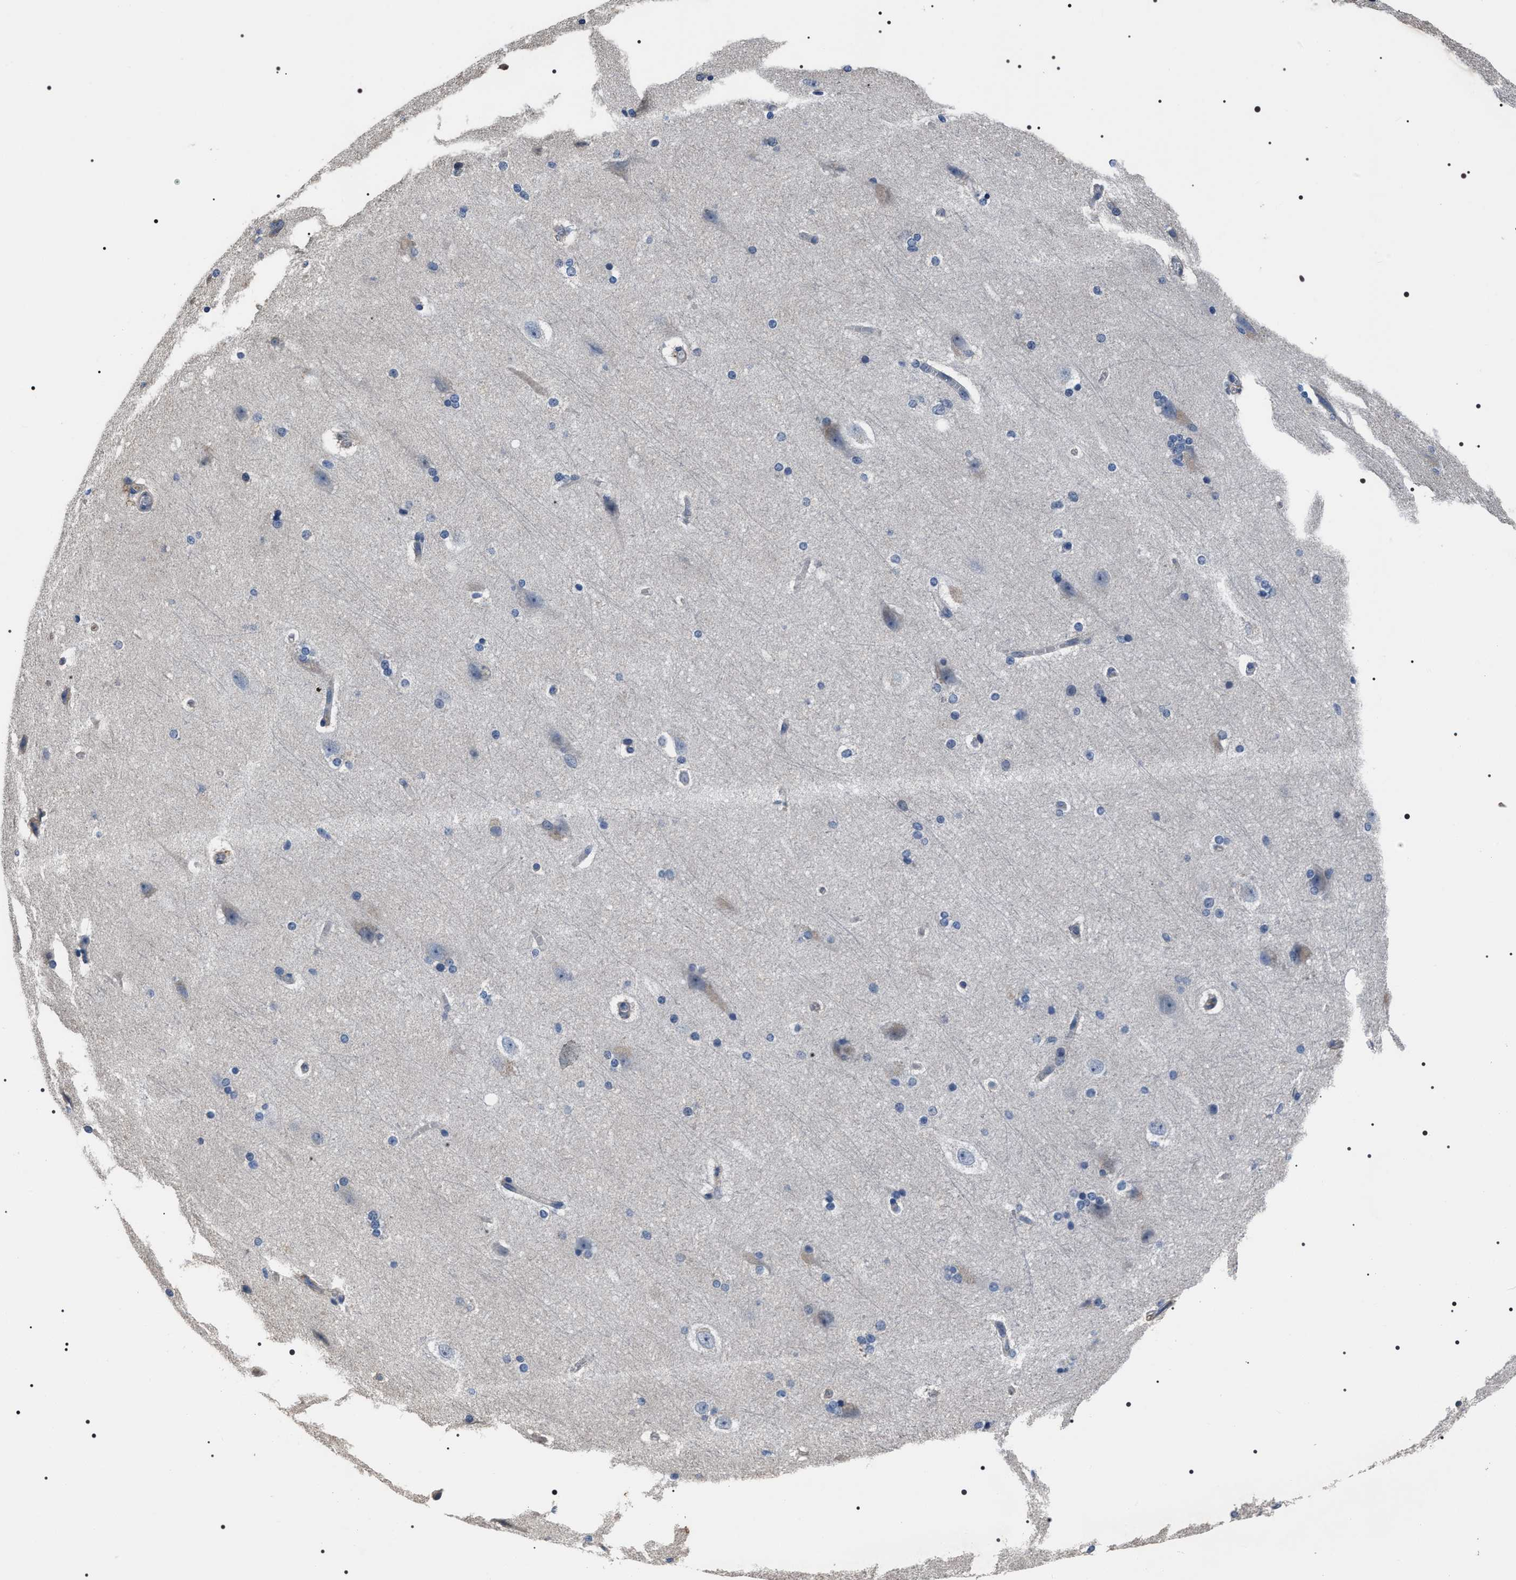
{"staining": {"intensity": "negative", "quantity": "none", "location": "none"}, "tissue": "cerebral cortex", "cell_type": "Endothelial cells", "image_type": "normal", "snomed": [{"axis": "morphology", "description": "Normal tissue, NOS"}, {"axis": "topography", "description": "Cerebral cortex"}, {"axis": "topography", "description": "Hippocampus"}], "caption": "This is a image of immunohistochemistry (IHC) staining of normal cerebral cortex, which shows no expression in endothelial cells.", "gene": "TRIM54", "patient": {"sex": "female", "age": 19}}